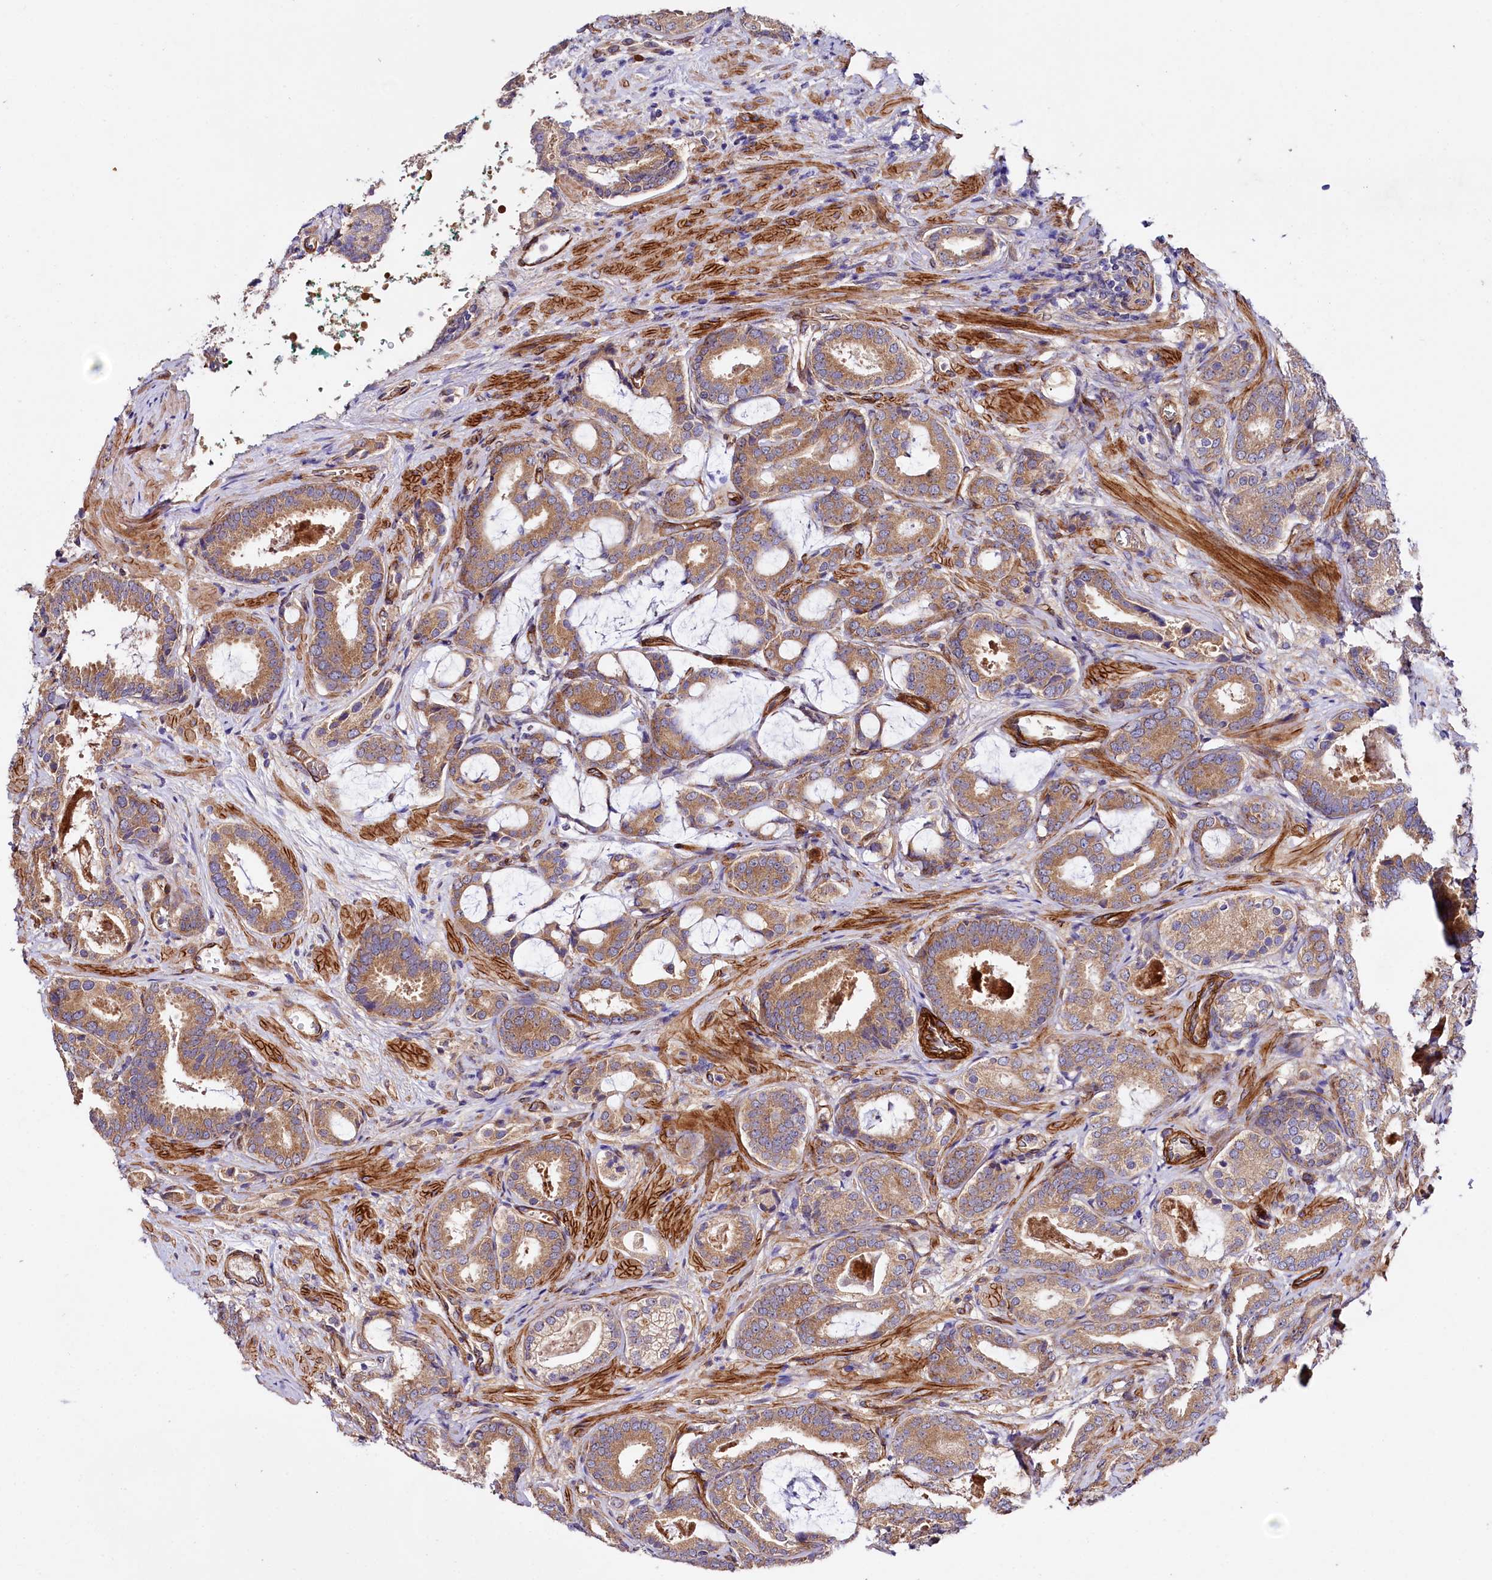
{"staining": {"intensity": "moderate", "quantity": ">75%", "location": "cytoplasmic/membranous"}, "tissue": "prostate cancer", "cell_type": "Tumor cells", "image_type": "cancer", "snomed": [{"axis": "morphology", "description": "Adenocarcinoma, High grade"}, {"axis": "topography", "description": "Prostate"}], "caption": "Immunohistochemistry (IHC) of human prostate adenocarcinoma (high-grade) demonstrates medium levels of moderate cytoplasmic/membranous staining in about >75% of tumor cells.", "gene": "SPATS2", "patient": {"sex": "male", "age": 60}}